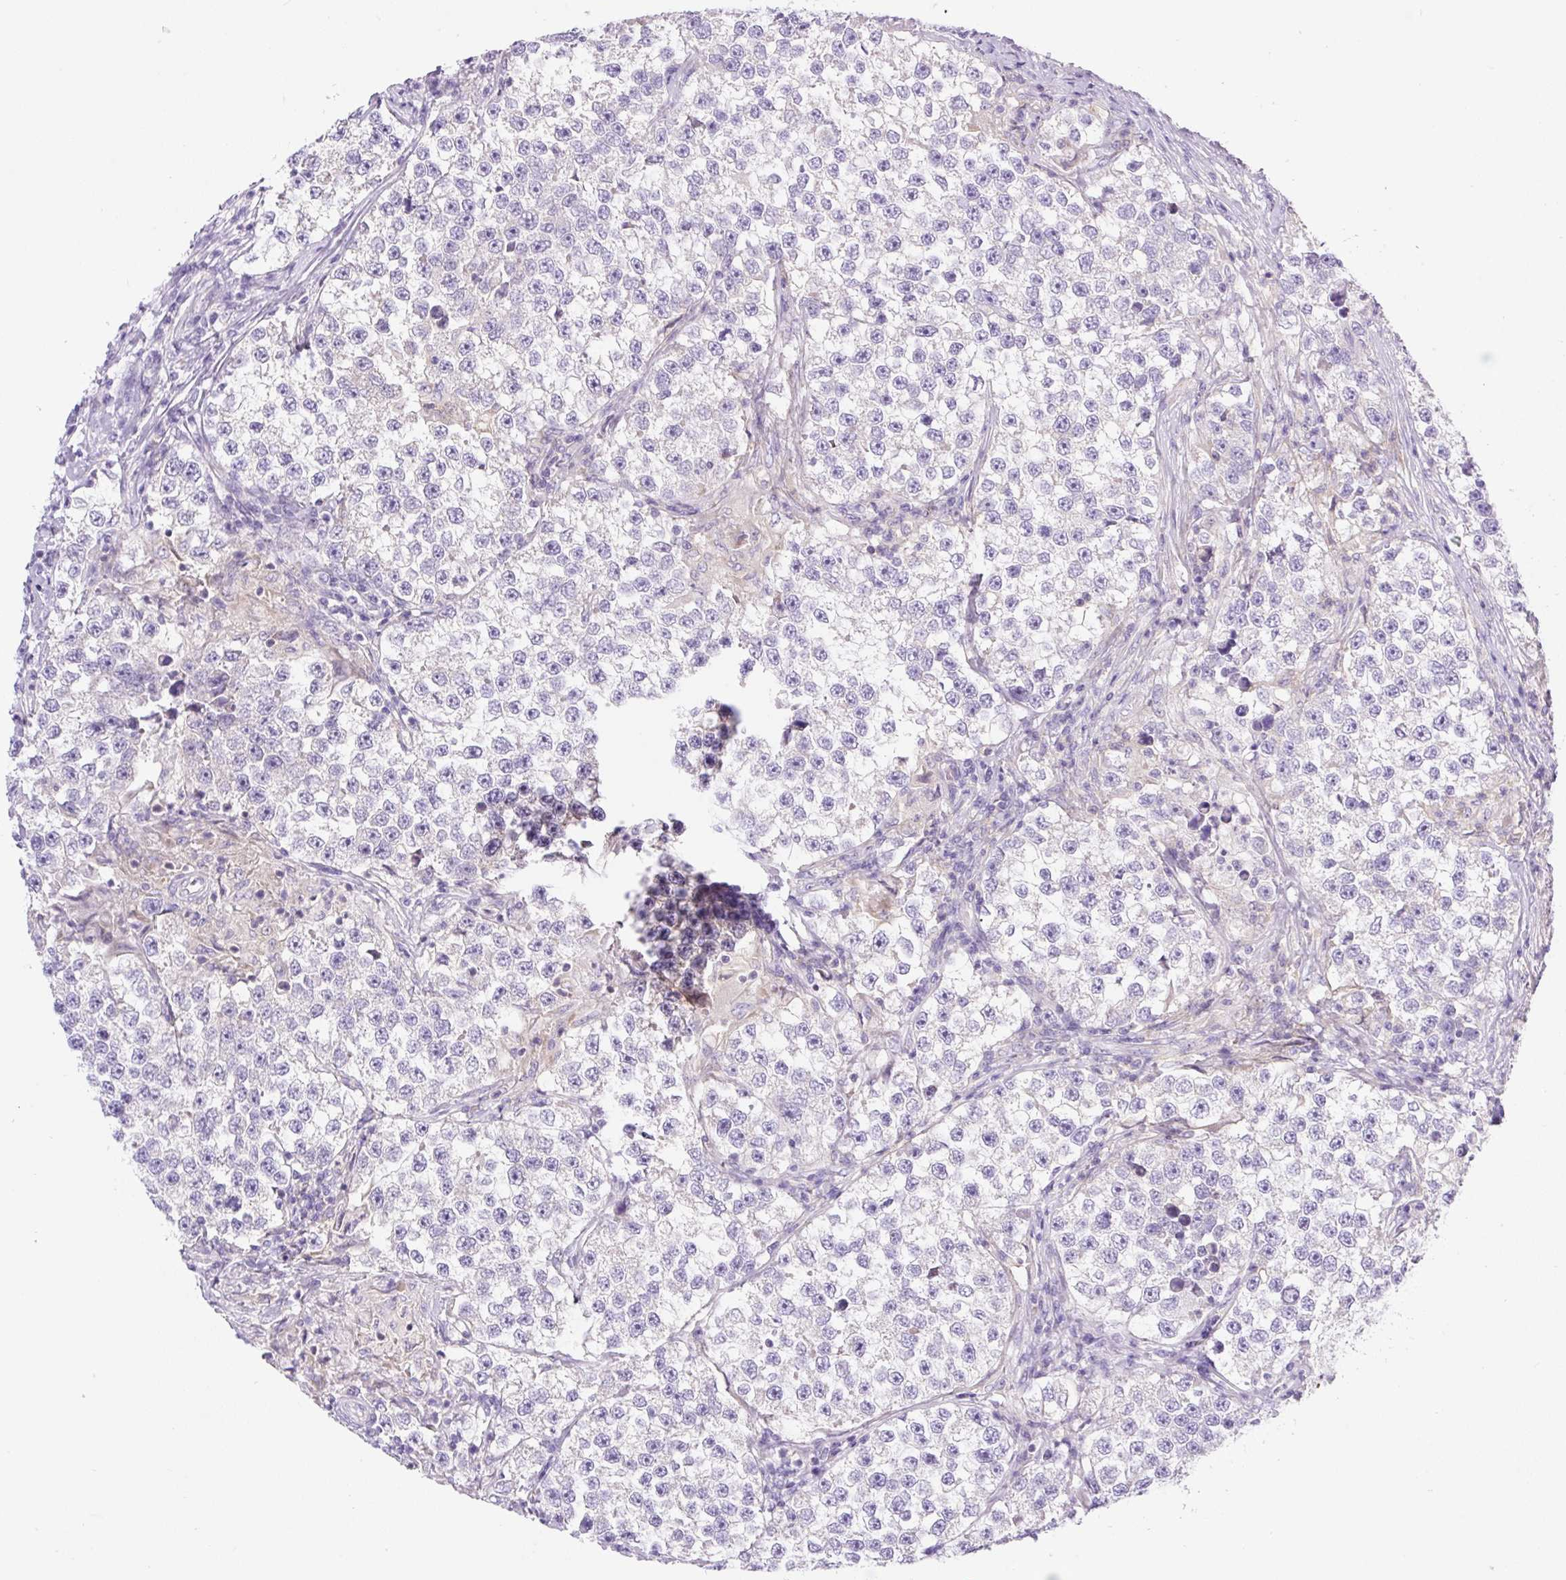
{"staining": {"intensity": "negative", "quantity": "none", "location": "none"}, "tissue": "testis cancer", "cell_type": "Tumor cells", "image_type": "cancer", "snomed": [{"axis": "morphology", "description": "Seminoma, NOS"}, {"axis": "topography", "description": "Testis"}], "caption": "Protein analysis of testis cancer (seminoma) displays no significant positivity in tumor cells.", "gene": "CAMK2B", "patient": {"sex": "male", "age": 46}}